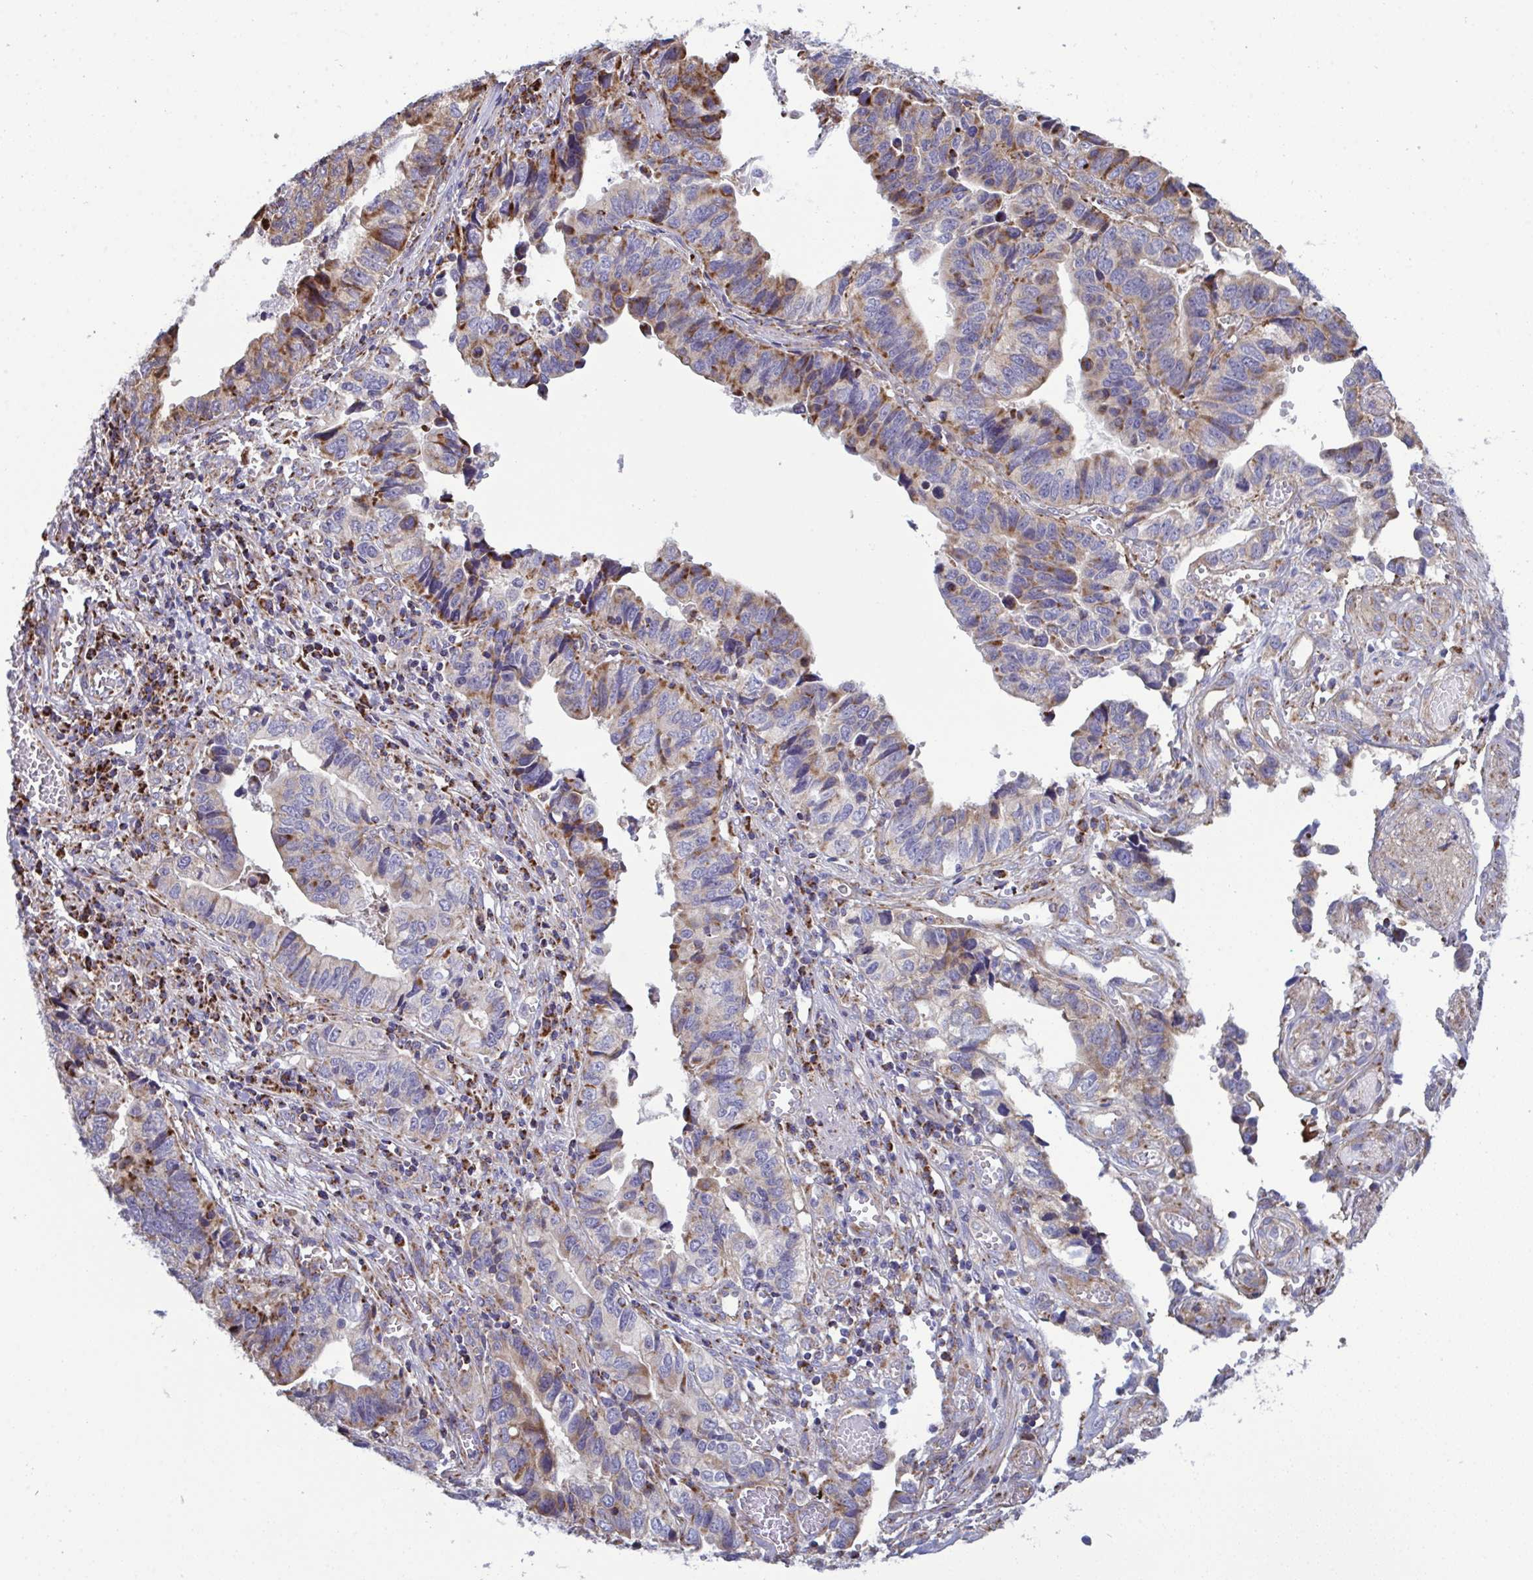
{"staining": {"intensity": "moderate", "quantity": ">75%", "location": "cytoplasmic/membranous"}, "tissue": "stomach cancer", "cell_type": "Tumor cells", "image_type": "cancer", "snomed": [{"axis": "morphology", "description": "Adenocarcinoma, NOS"}, {"axis": "topography", "description": "Stomach, upper"}], "caption": "About >75% of tumor cells in adenocarcinoma (stomach) display moderate cytoplasmic/membranous protein positivity as visualized by brown immunohistochemical staining.", "gene": "CSDE1", "patient": {"sex": "female", "age": 67}}